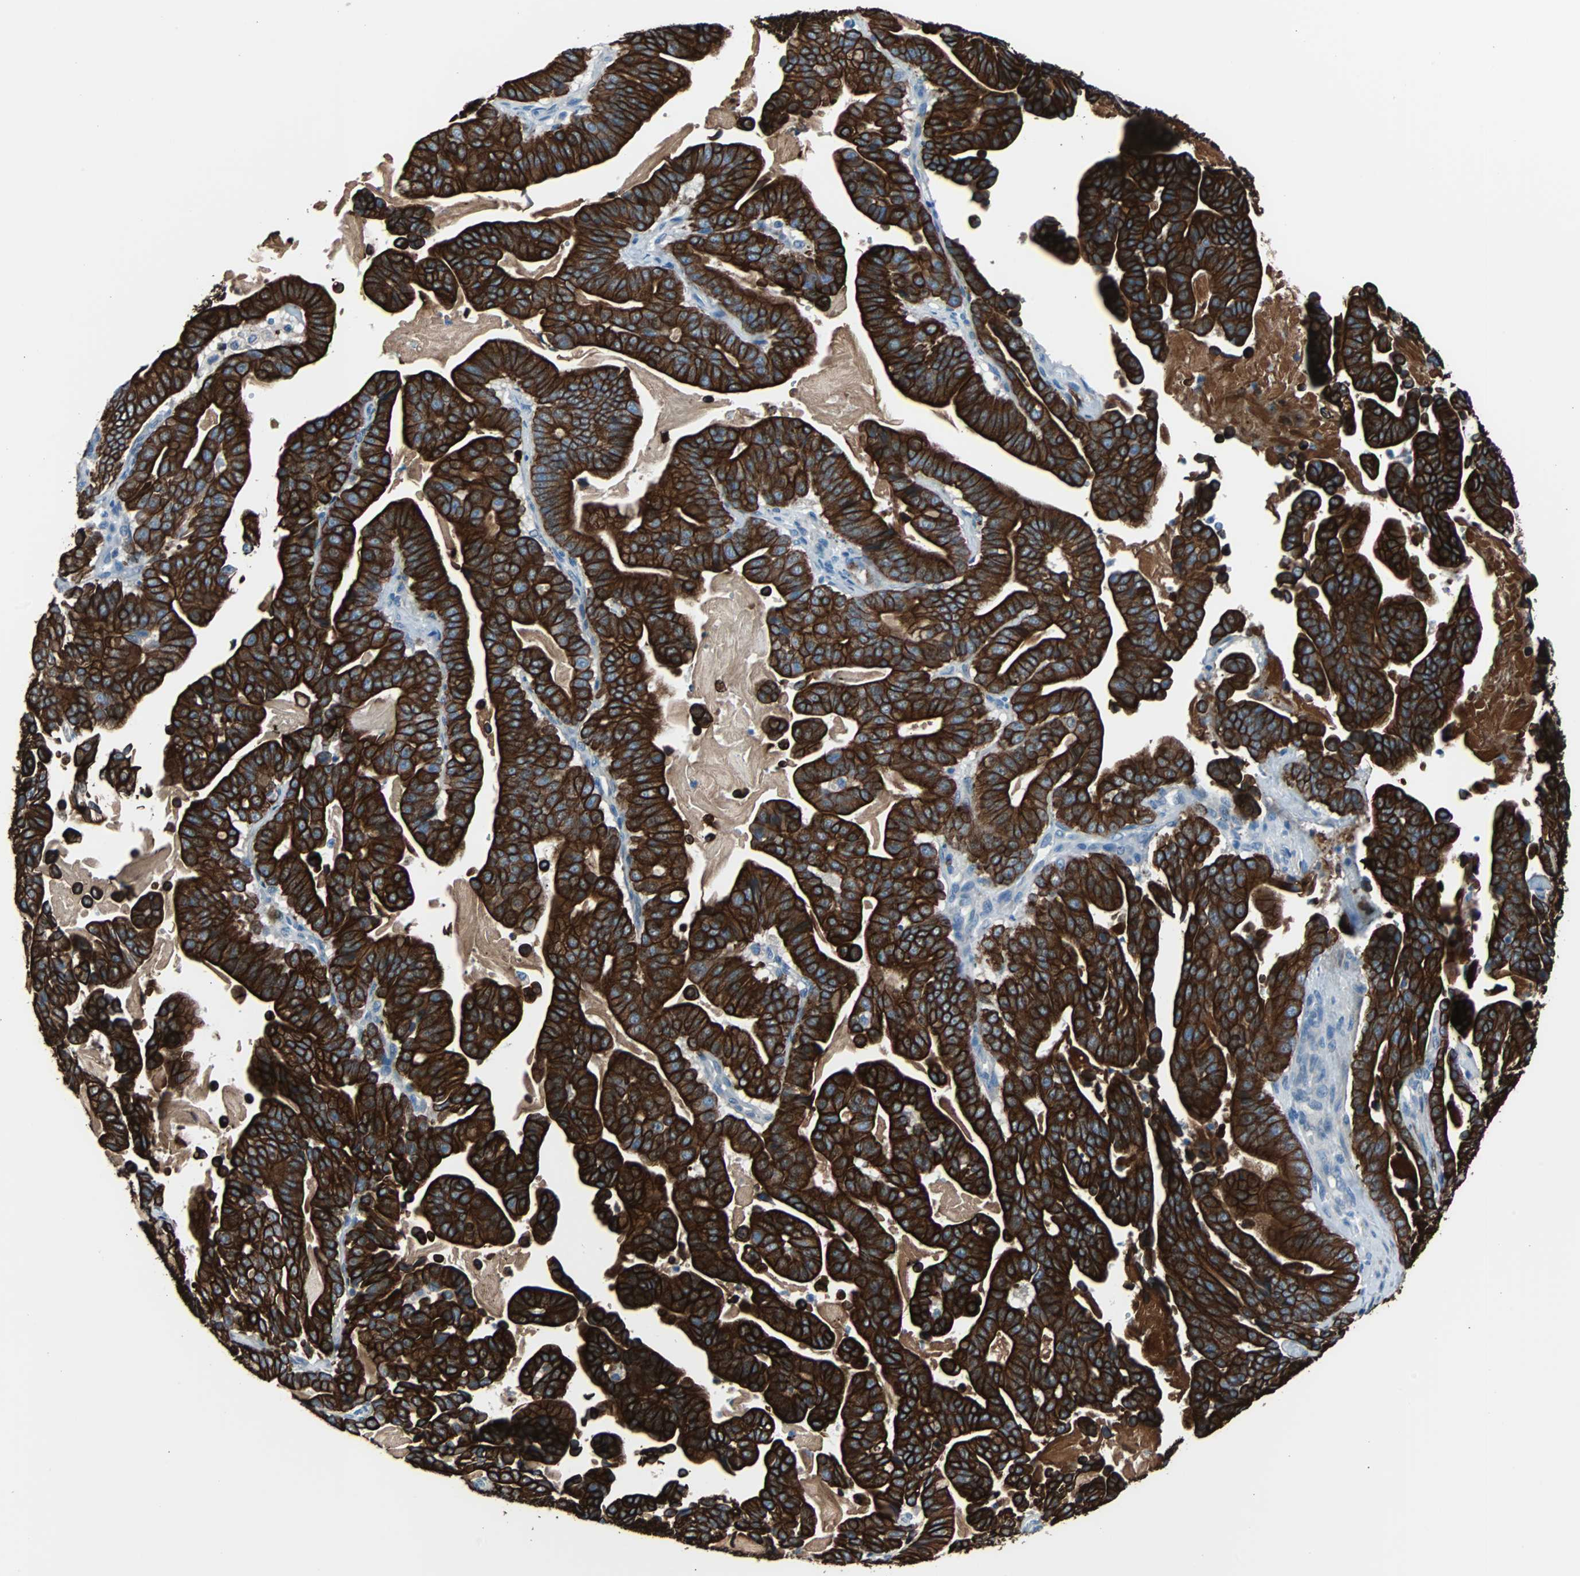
{"staining": {"intensity": "strong", "quantity": ">75%", "location": "cytoplasmic/membranous"}, "tissue": "pancreatic cancer", "cell_type": "Tumor cells", "image_type": "cancer", "snomed": [{"axis": "morphology", "description": "Adenocarcinoma, NOS"}, {"axis": "topography", "description": "Pancreas"}], "caption": "Adenocarcinoma (pancreatic) stained with DAB IHC reveals high levels of strong cytoplasmic/membranous expression in approximately >75% of tumor cells. (DAB IHC, brown staining for protein, blue staining for nuclei).", "gene": "KRT7", "patient": {"sex": "male", "age": 63}}